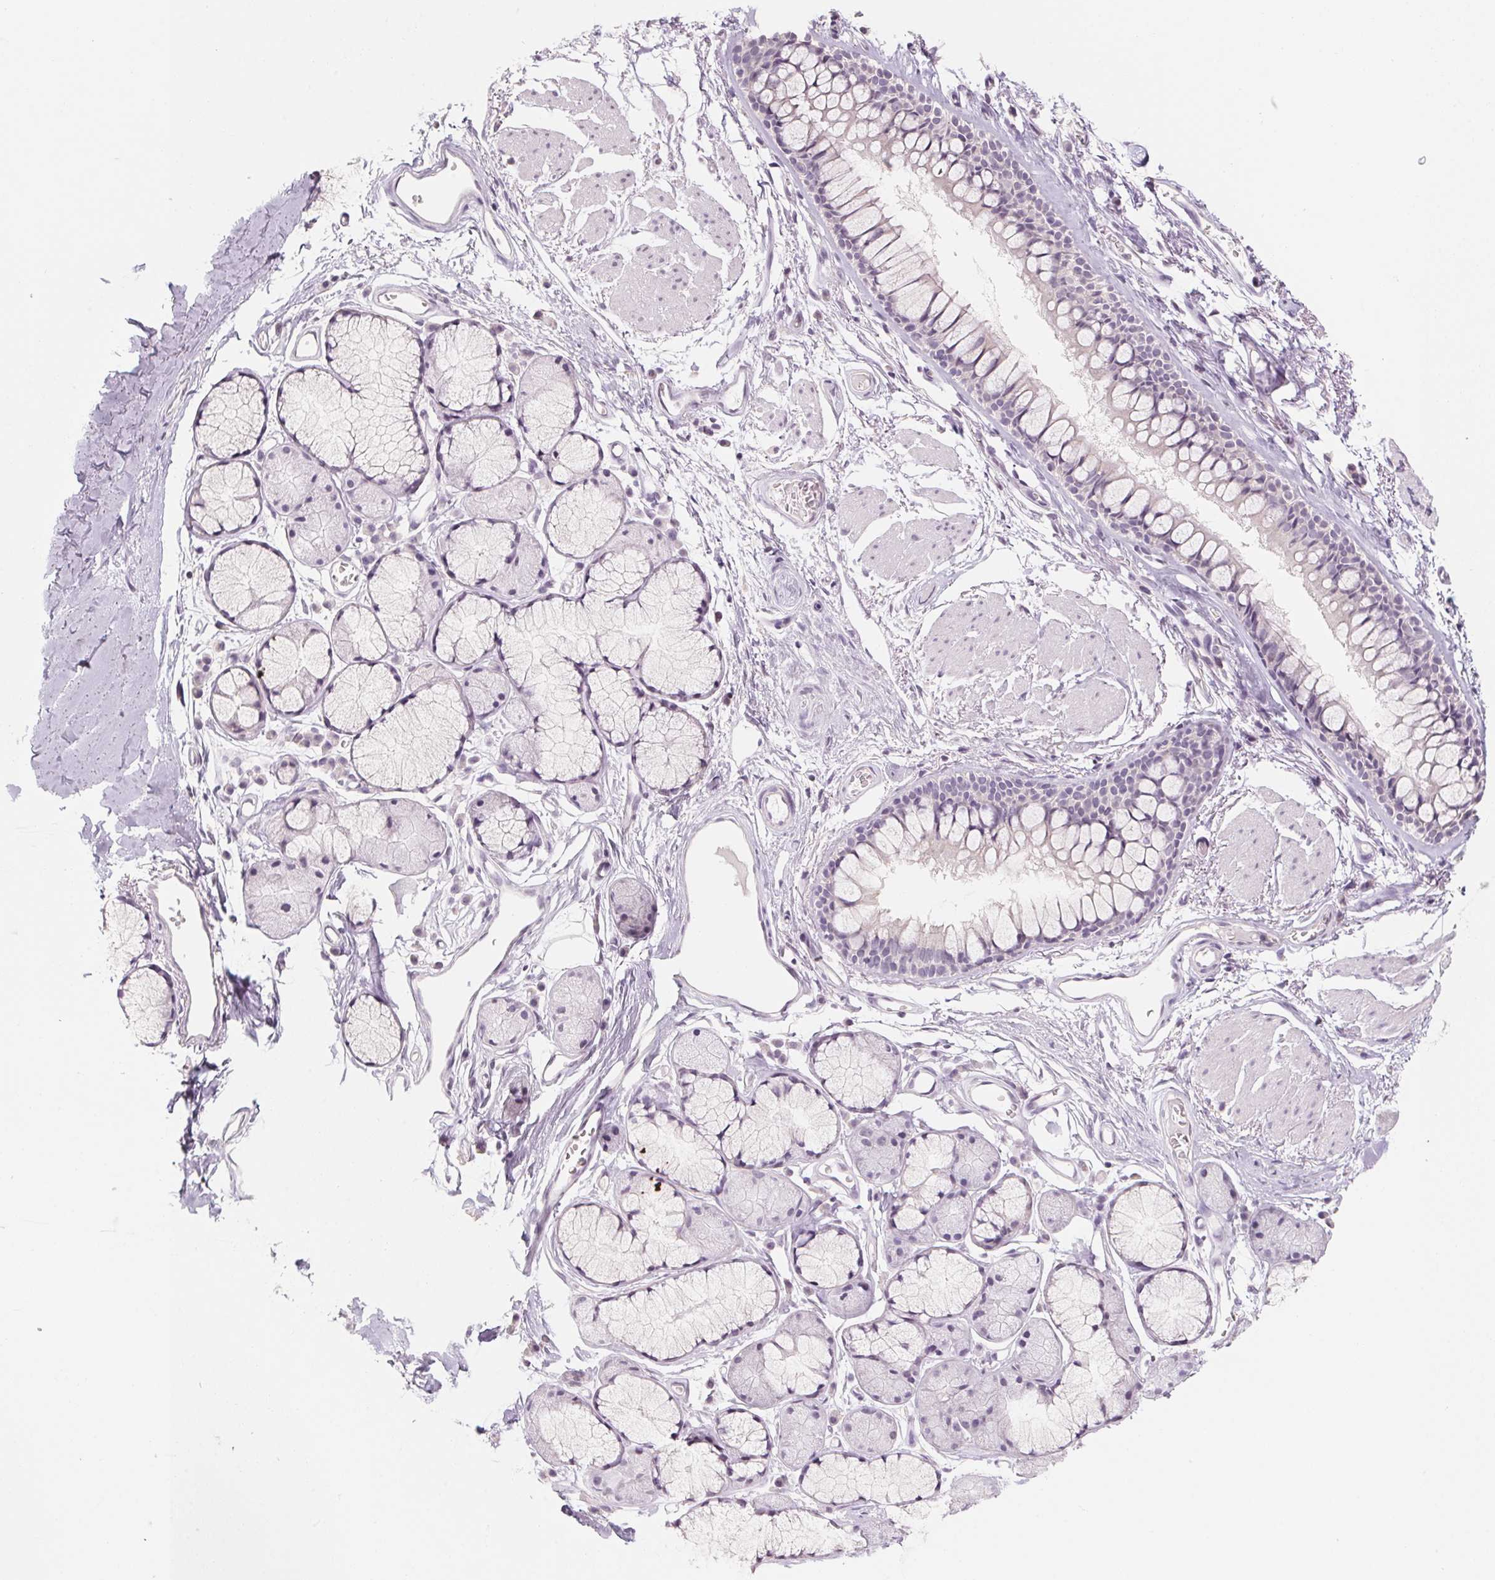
{"staining": {"intensity": "negative", "quantity": "none", "location": "none"}, "tissue": "adipose tissue", "cell_type": "Adipocytes", "image_type": "normal", "snomed": [{"axis": "morphology", "description": "Normal tissue, NOS"}, {"axis": "topography", "description": "Cartilage tissue"}, {"axis": "topography", "description": "Bronchus"}], "caption": "Immunohistochemistry photomicrograph of normal adipose tissue stained for a protein (brown), which displays no expression in adipocytes. (Immunohistochemistry (ihc), brightfield microscopy, high magnification).", "gene": "CAPZA3", "patient": {"sex": "female", "age": 79}}